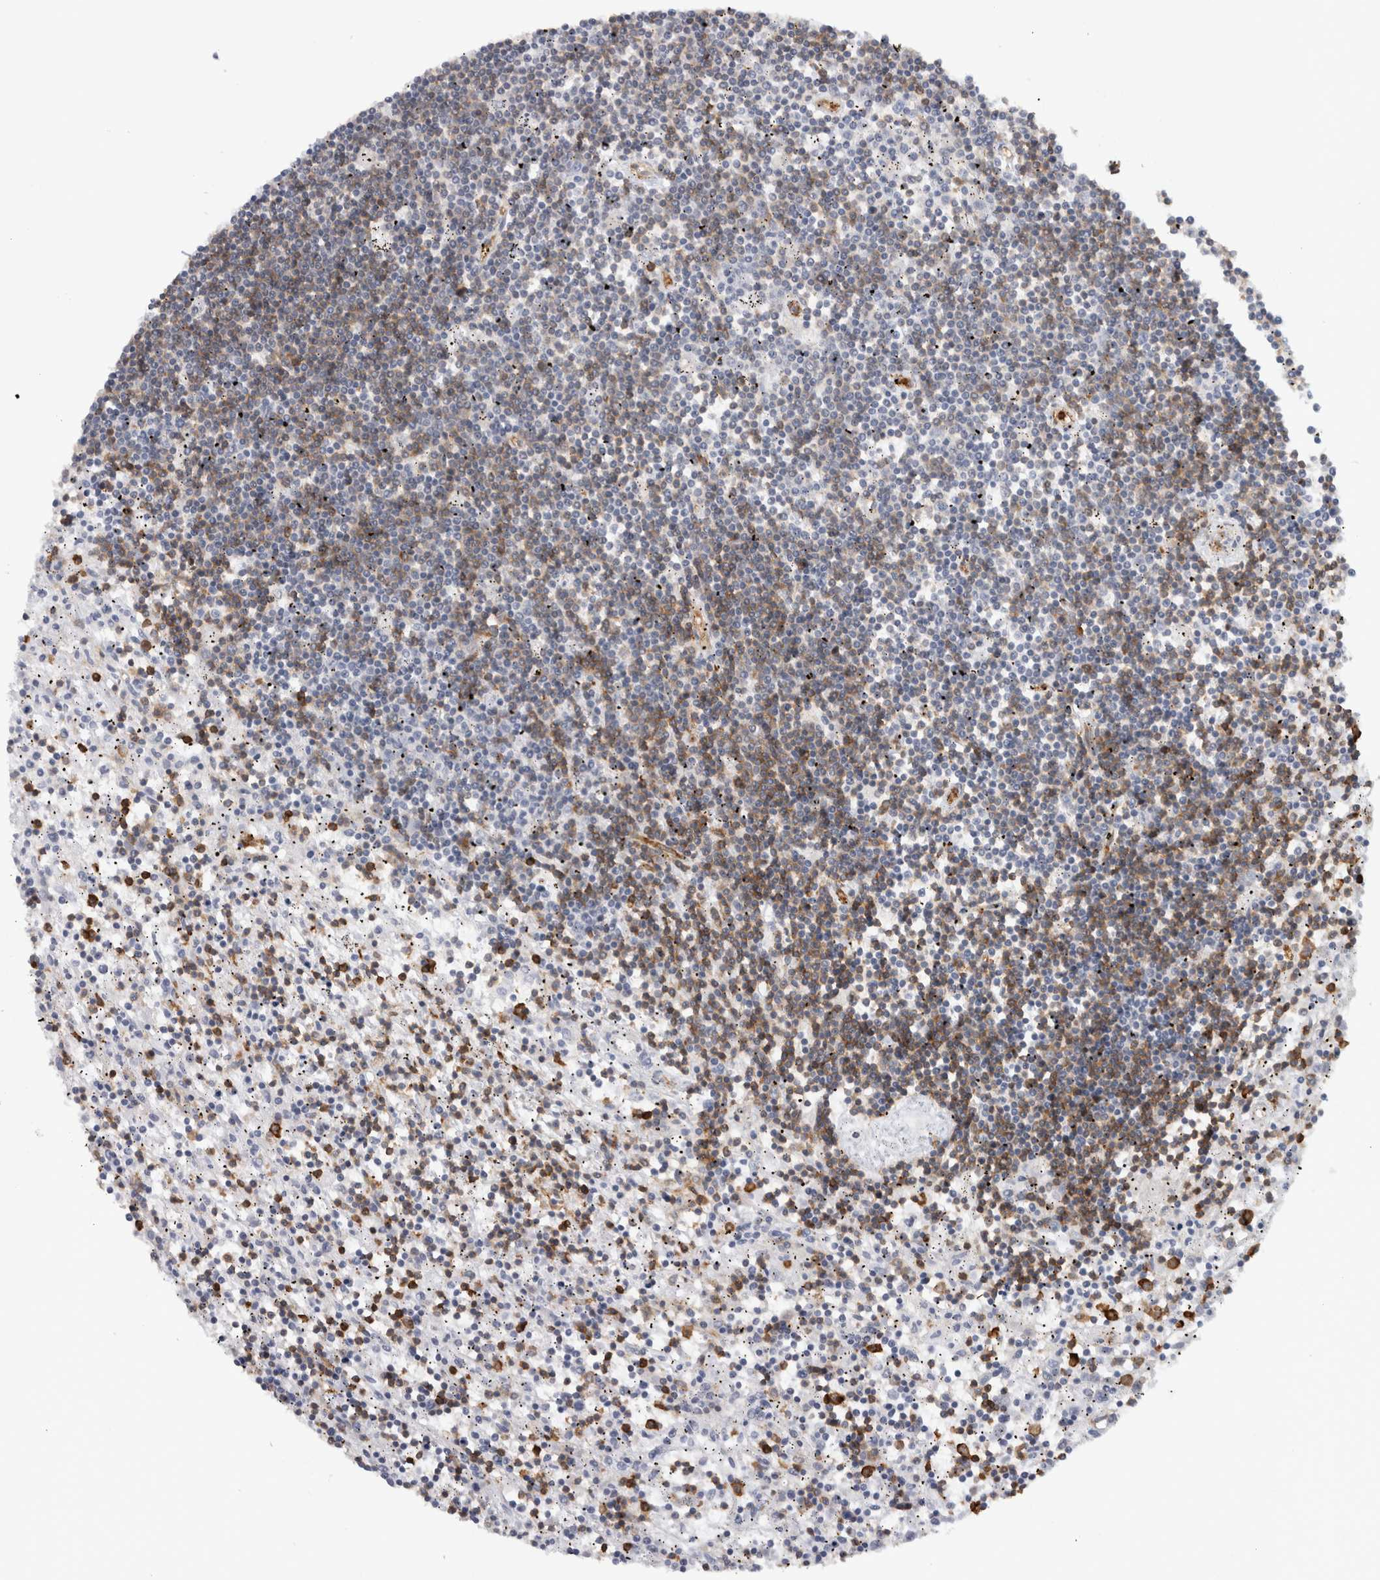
{"staining": {"intensity": "moderate", "quantity": "25%-75%", "location": "cytoplasmic/membranous"}, "tissue": "lymphoma", "cell_type": "Tumor cells", "image_type": "cancer", "snomed": [{"axis": "morphology", "description": "Malignant lymphoma, non-Hodgkin's type, Low grade"}, {"axis": "topography", "description": "Spleen"}], "caption": "Immunohistochemical staining of human low-grade malignant lymphoma, non-Hodgkin's type shows moderate cytoplasmic/membranous protein expression in about 25%-75% of tumor cells.", "gene": "AHNAK", "patient": {"sex": "male", "age": 76}}